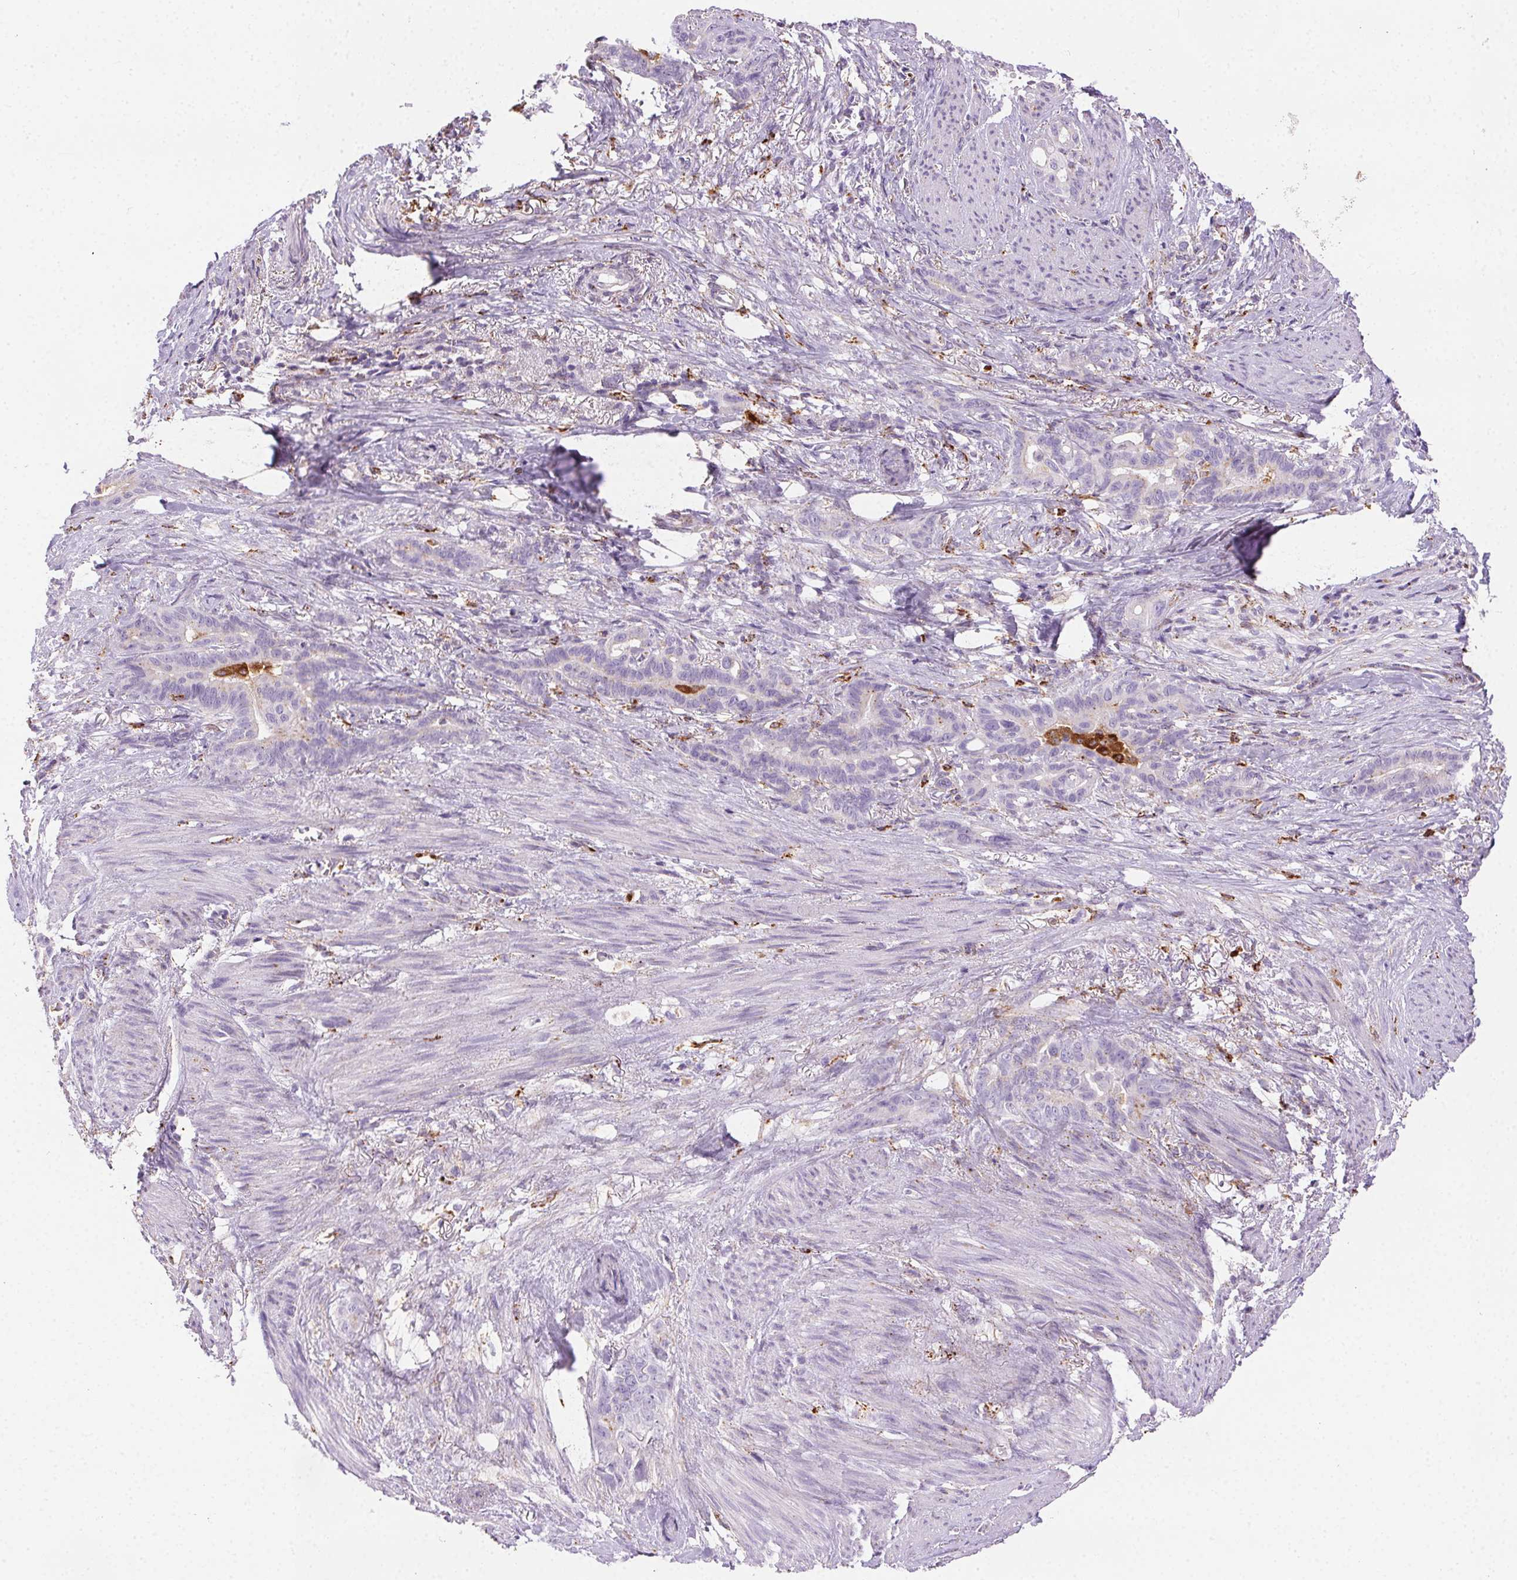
{"staining": {"intensity": "weak", "quantity": "<25%", "location": "cytoplasmic/membranous"}, "tissue": "stomach cancer", "cell_type": "Tumor cells", "image_type": "cancer", "snomed": [{"axis": "morphology", "description": "Normal tissue, NOS"}, {"axis": "morphology", "description": "Adenocarcinoma, NOS"}, {"axis": "topography", "description": "Esophagus"}, {"axis": "topography", "description": "Stomach, upper"}], "caption": "IHC histopathology image of neoplastic tissue: stomach cancer (adenocarcinoma) stained with DAB displays no significant protein positivity in tumor cells.", "gene": "SCPEP1", "patient": {"sex": "male", "age": 62}}